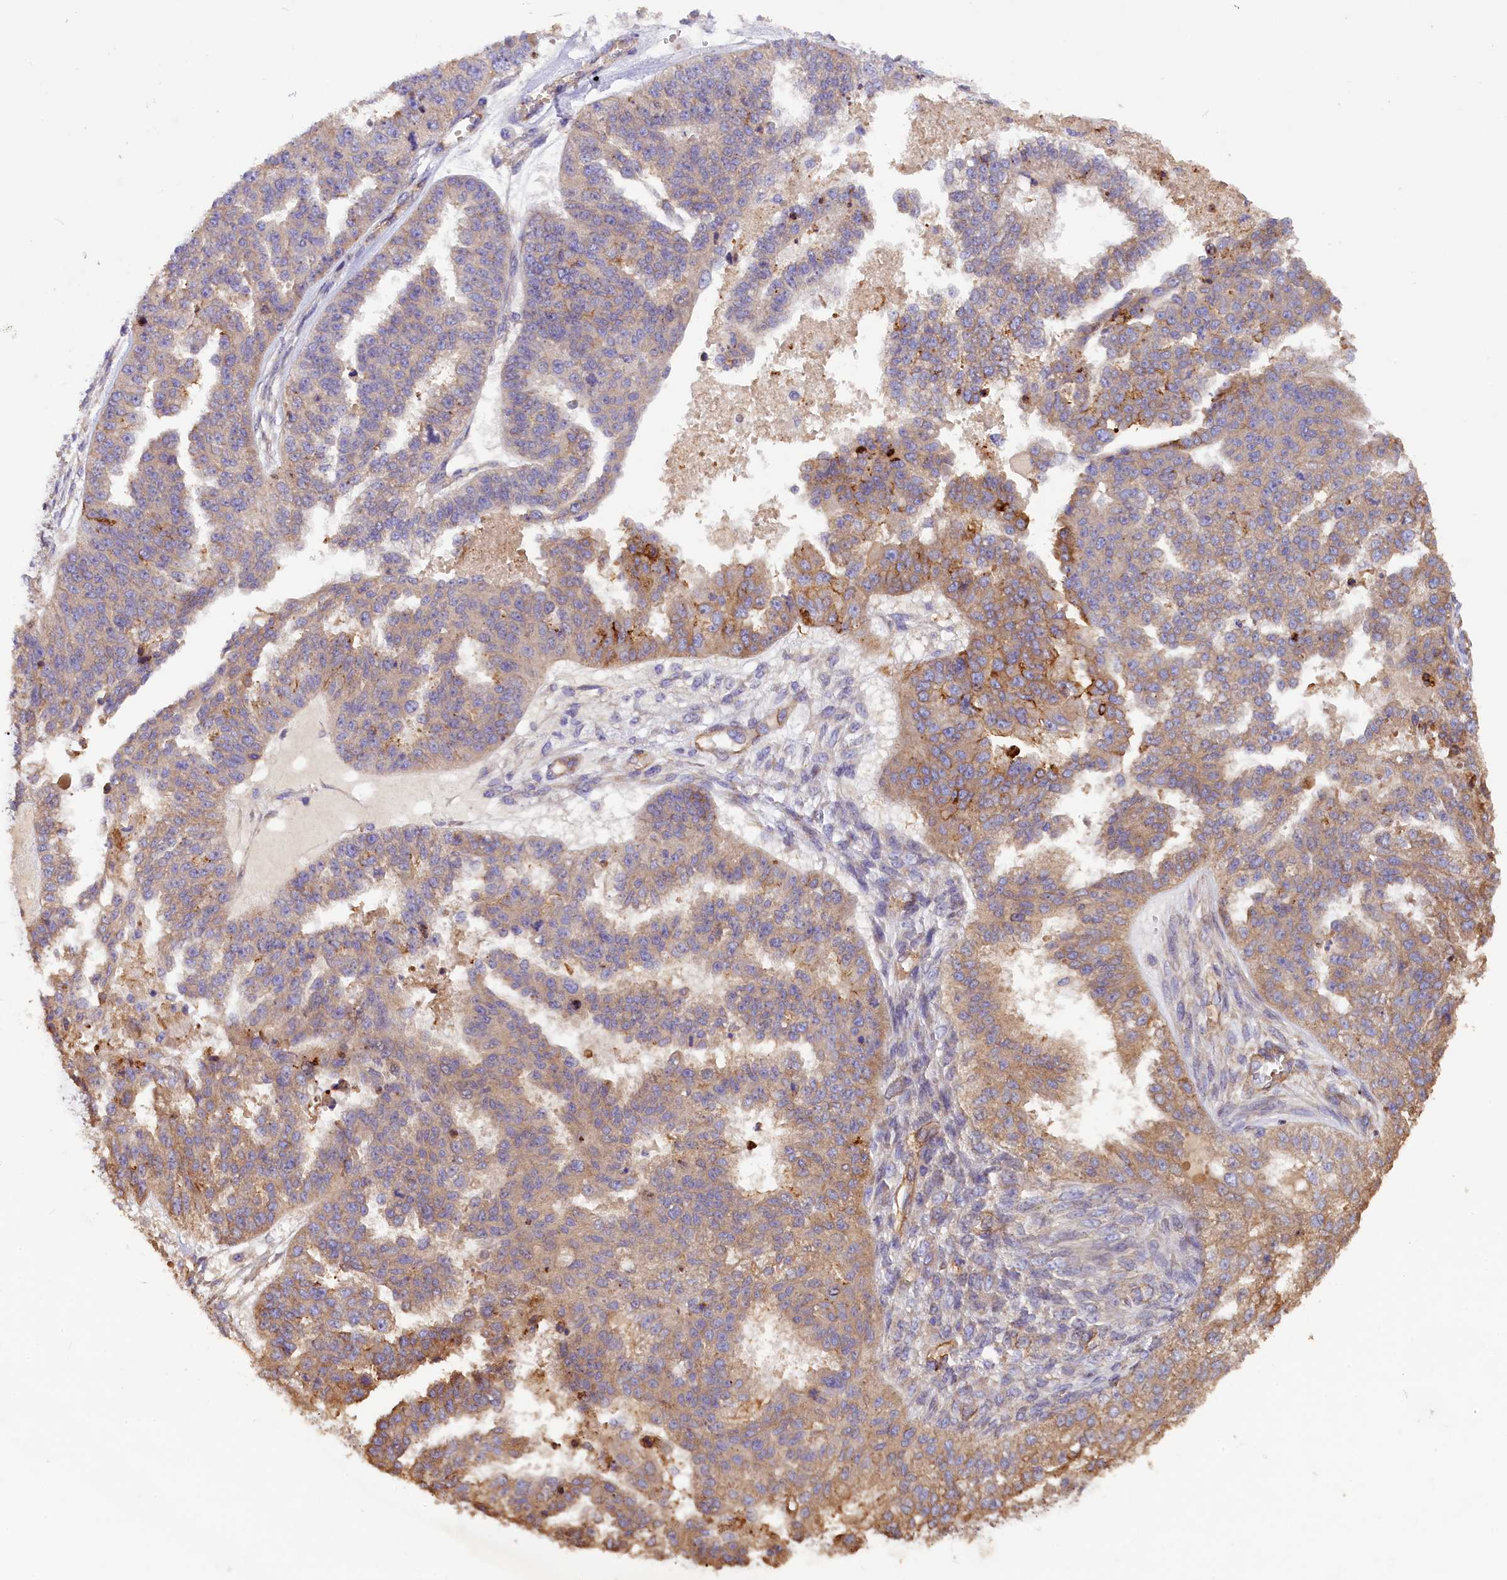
{"staining": {"intensity": "moderate", "quantity": "25%-75%", "location": "cytoplasmic/membranous"}, "tissue": "ovarian cancer", "cell_type": "Tumor cells", "image_type": "cancer", "snomed": [{"axis": "morphology", "description": "Cystadenocarcinoma, serous, NOS"}, {"axis": "topography", "description": "Ovary"}], "caption": "This photomicrograph displays serous cystadenocarcinoma (ovarian) stained with immunohistochemistry to label a protein in brown. The cytoplasmic/membranous of tumor cells show moderate positivity for the protein. Nuclei are counter-stained blue.", "gene": "ERMARD", "patient": {"sex": "female", "age": 58}}